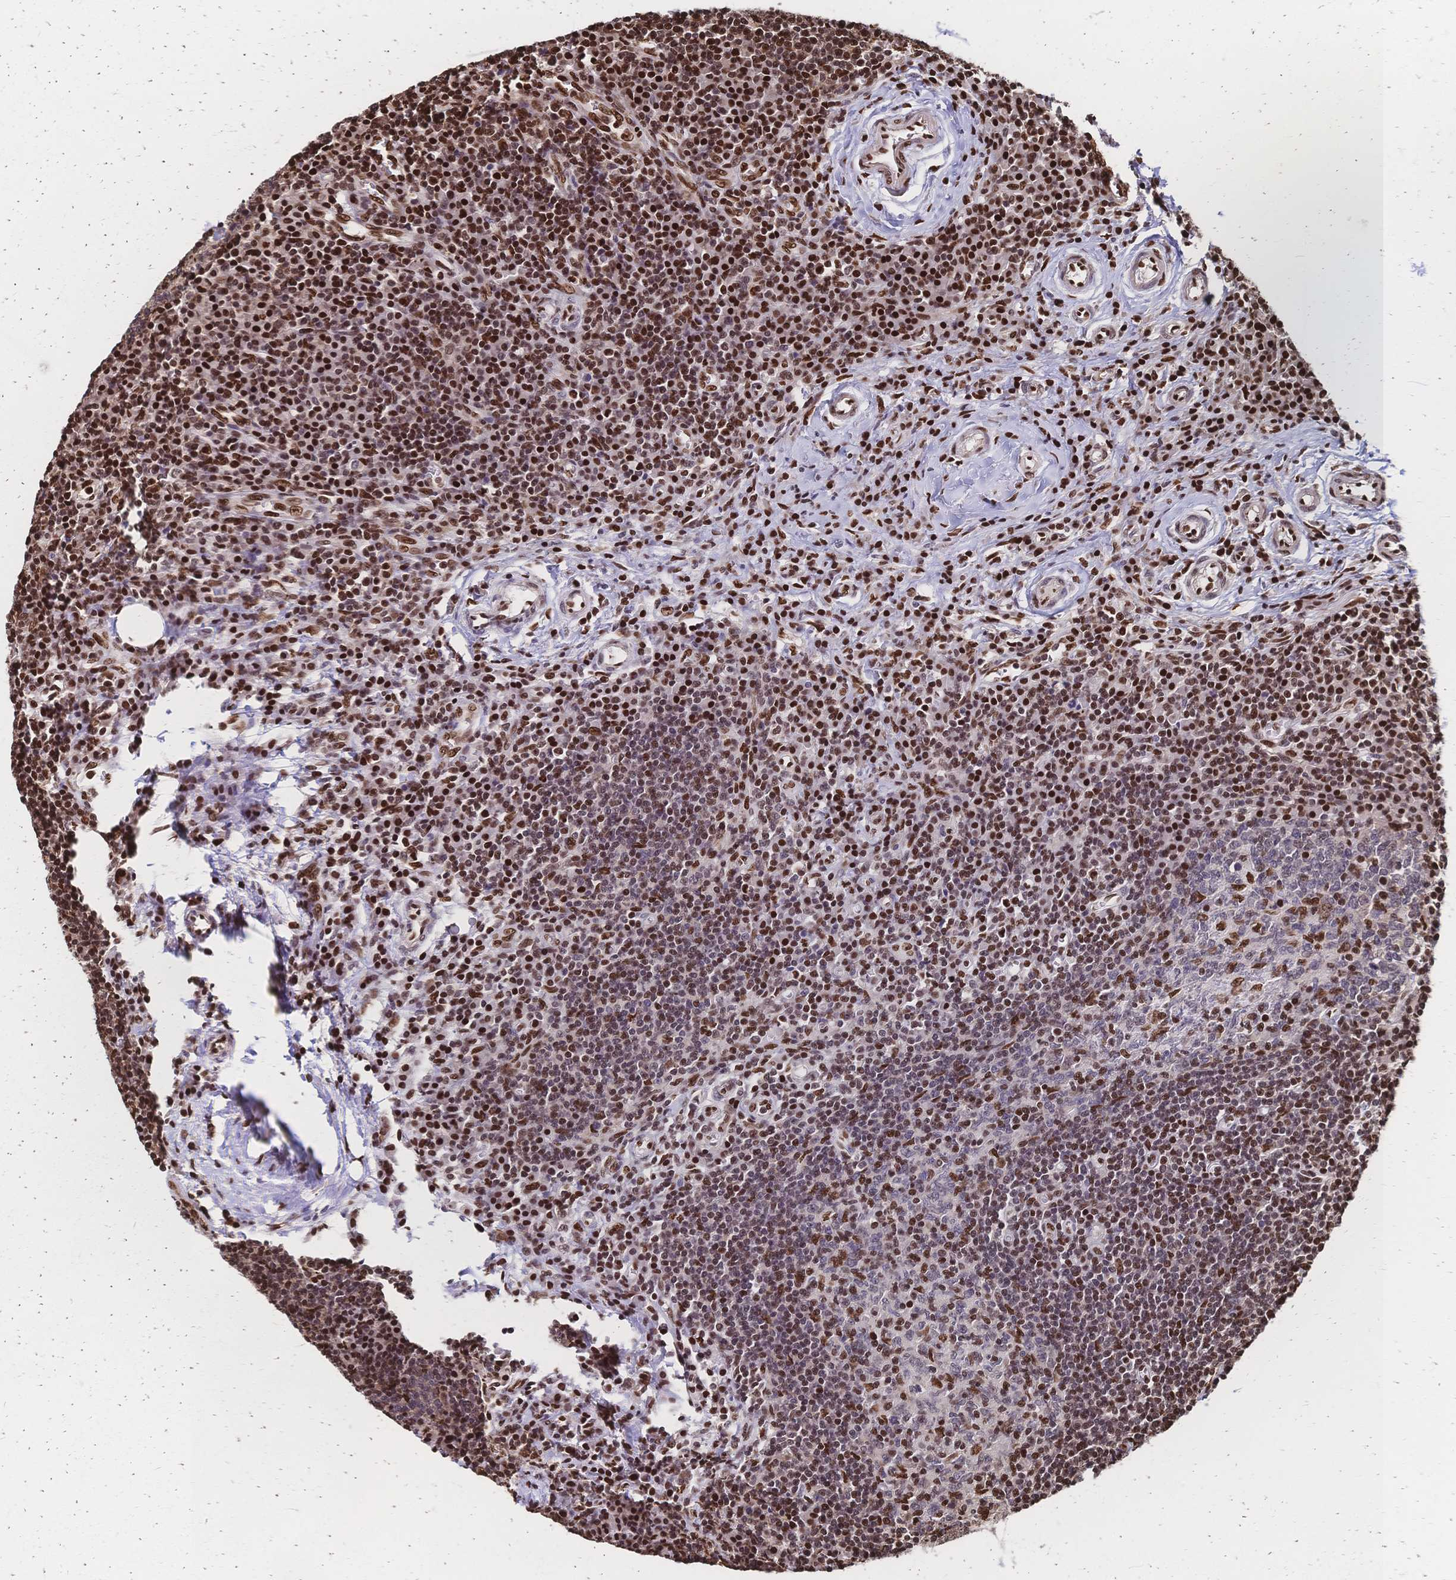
{"staining": {"intensity": "moderate", "quantity": ">75%", "location": "nuclear"}, "tissue": "lymph node", "cell_type": "Germinal center cells", "image_type": "normal", "snomed": [{"axis": "morphology", "description": "Normal tissue, NOS"}, {"axis": "topography", "description": "Lymph node"}], "caption": "Immunohistochemistry micrograph of normal human lymph node stained for a protein (brown), which demonstrates medium levels of moderate nuclear positivity in approximately >75% of germinal center cells.", "gene": "HDGF", "patient": {"sex": "male", "age": 67}}